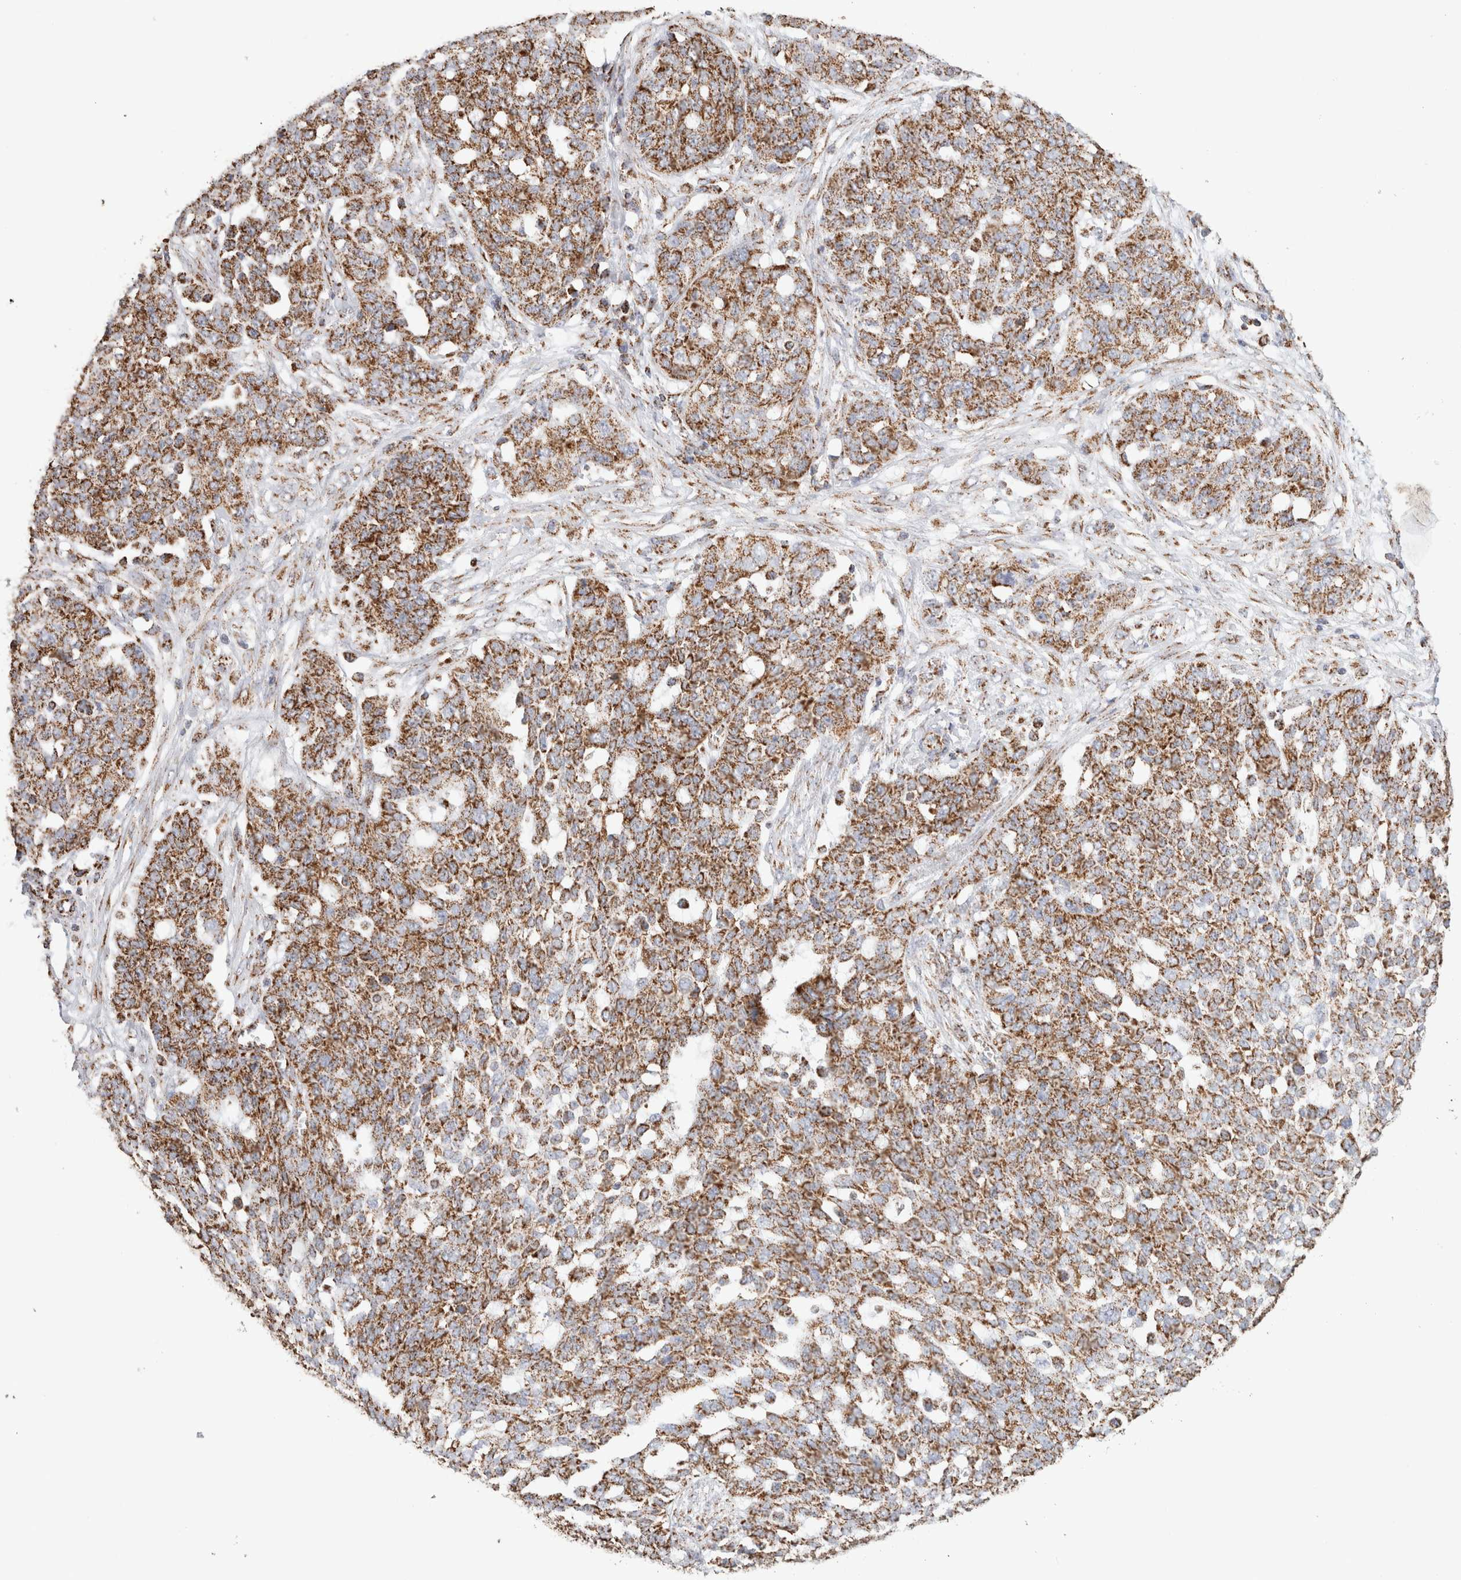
{"staining": {"intensity": "moderate", "quantity": ">75%", "location": "cytoplasmic/membranous"}, "tissue": "ovarian cancer", "cell_type": "Tumor cells", "image_type": "cancer", "snomed": [{"axis": "morphology", "description": "Cystadenocarcinoma, serous, NOS"}, {"axis": "topography", "description": "Soft tissue"}, {"axis": "topography", "description": "Ovary"}], "caption": "Moderate cytoplasmic/membranous expression is identified in approximately >75% of tumor cells in ovarian cancer.", "gene": "C1QBP", "patient": {"sex": "female", "age": 57}}